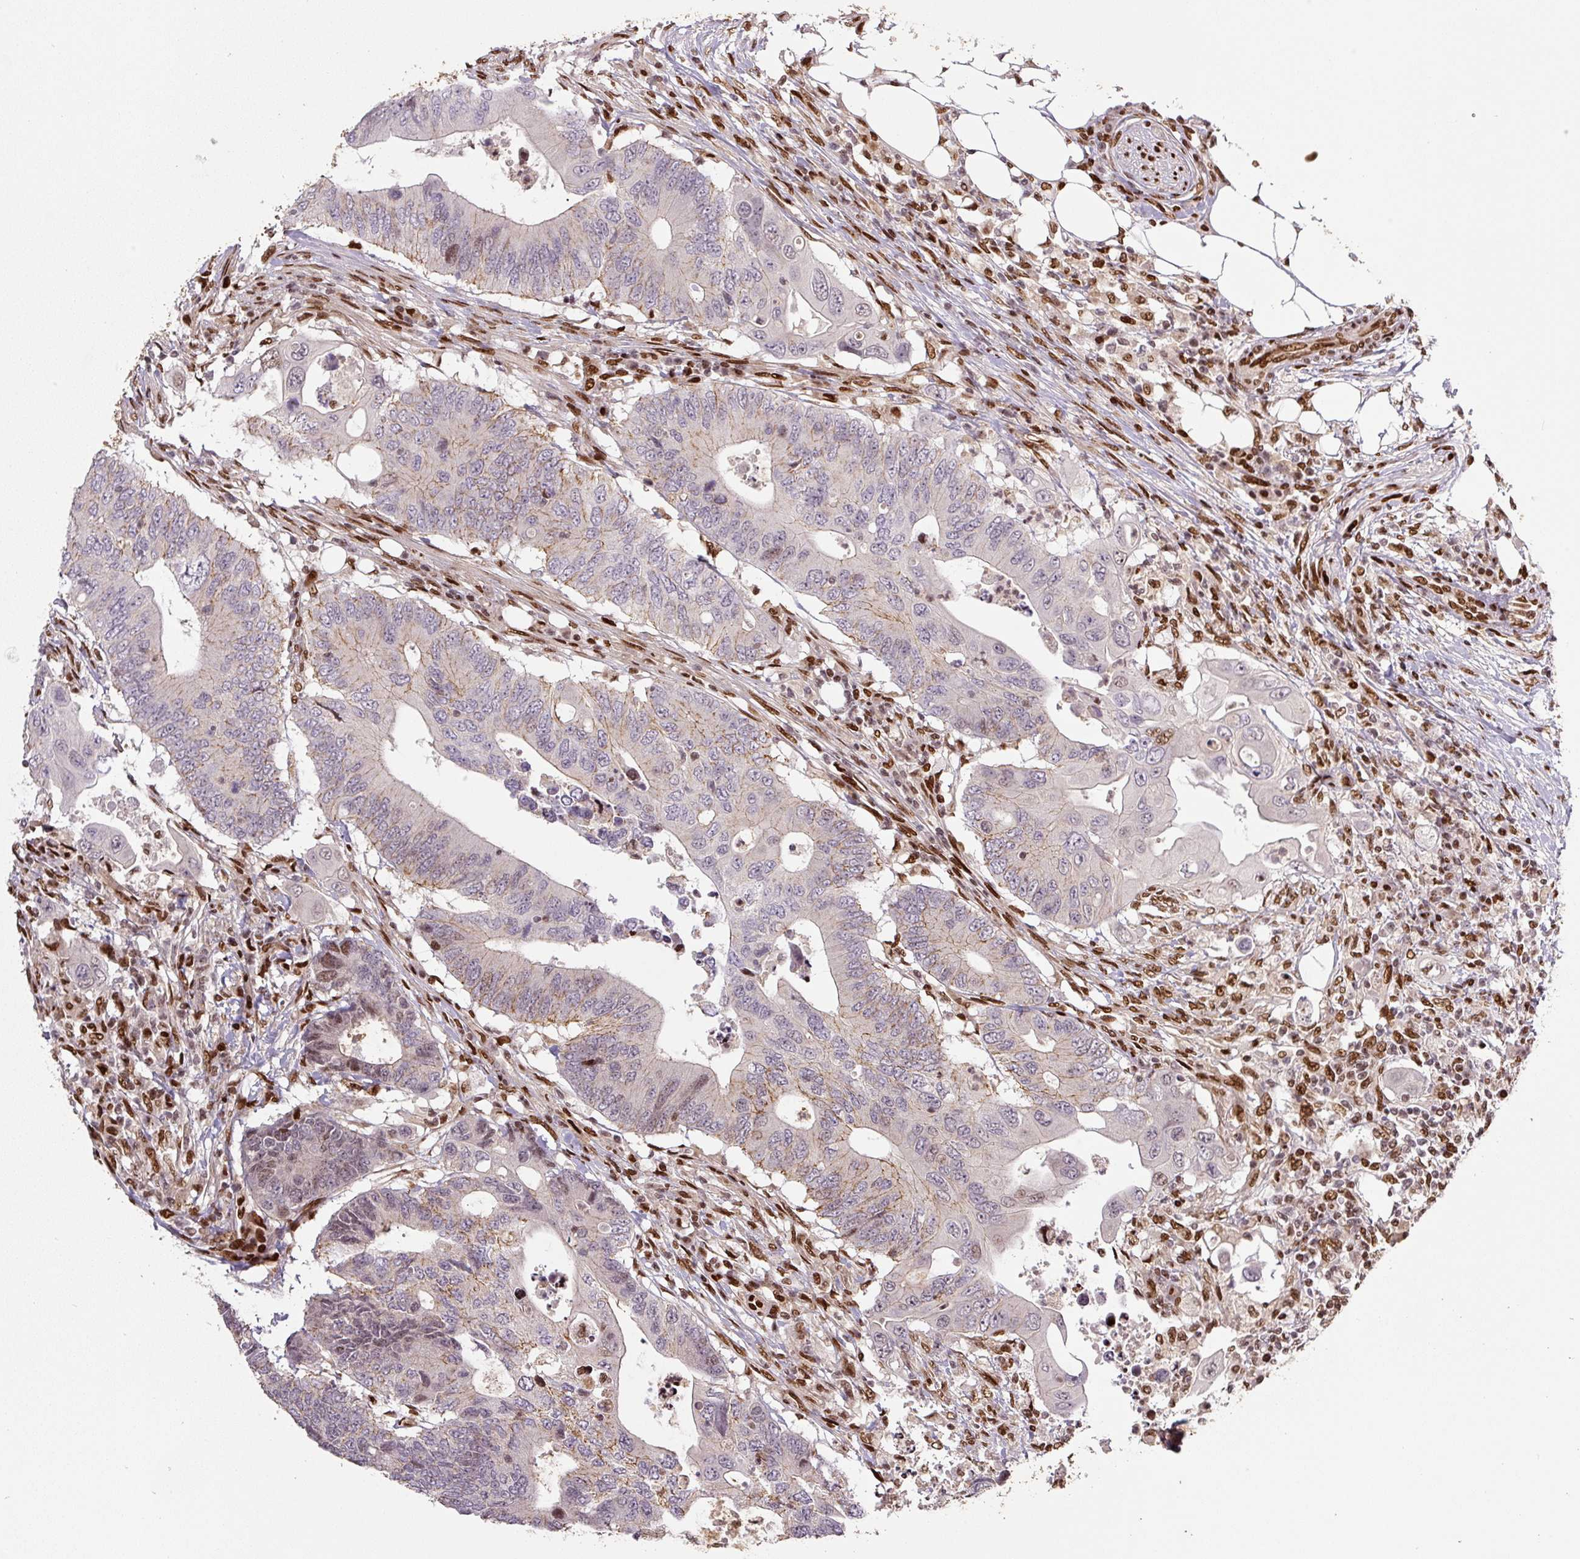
{"staining": {"intensity": "weak", "quantity": "<25%", "location": "cytoplasmic/membranous"}, "tissue": "colorectal cancer", "cell_type": "Tumor cells", "image_type": "cancer", "snomed": [{"axis": "morphology", "description": "Adenocarcinoma, NOS"}, {"axis": "topography", "description": "Colon"}], "caption": "Immunohistochemistry of human colorectal cancer (adenocarcinoma) demonstrates no positivity in tumor cells. The staining is performed using DAB brown chromogen with nuclei counter-stained in using hematoxylin.", "gene": "PYDC2", "patient": {"sex": "male", "age": 71}}